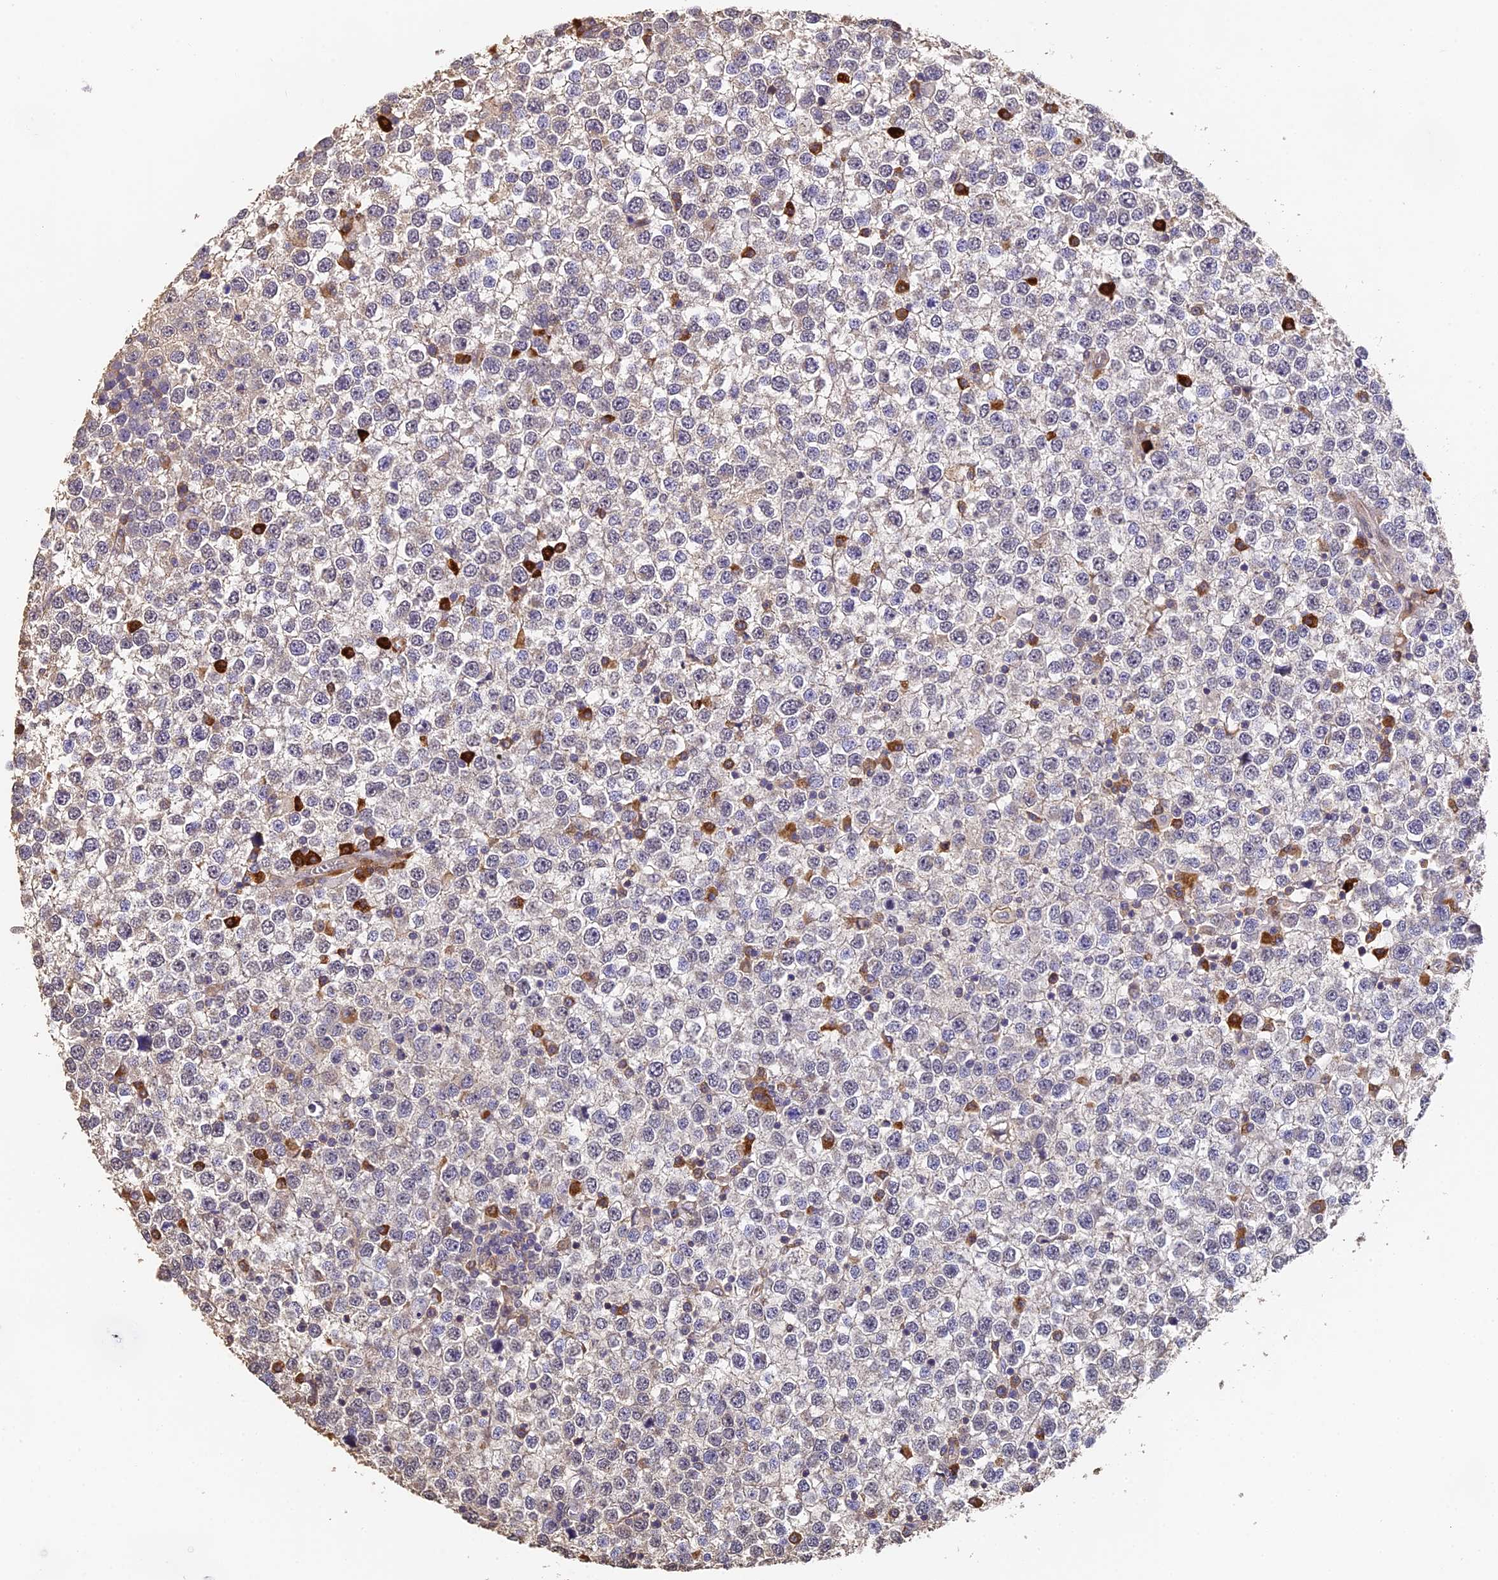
{"staining": {"intensity": "negative", "quantity": "none", "location": "none"}, "tissue": "testis cancer", "cell_type": "Tumor cells", "image_type": "cancer", "snomed": [{"axis": "morphology", "description": "Seminoma, NOS"}, {"axis": "topography", "description": "Testis"}], "caption": "Testis seminoma stained for a protein using immunohistochemistry exhibits no staining tumor cells.", "gene": "SLC11A1", "patient": {"sex": "male", "age": 65}}